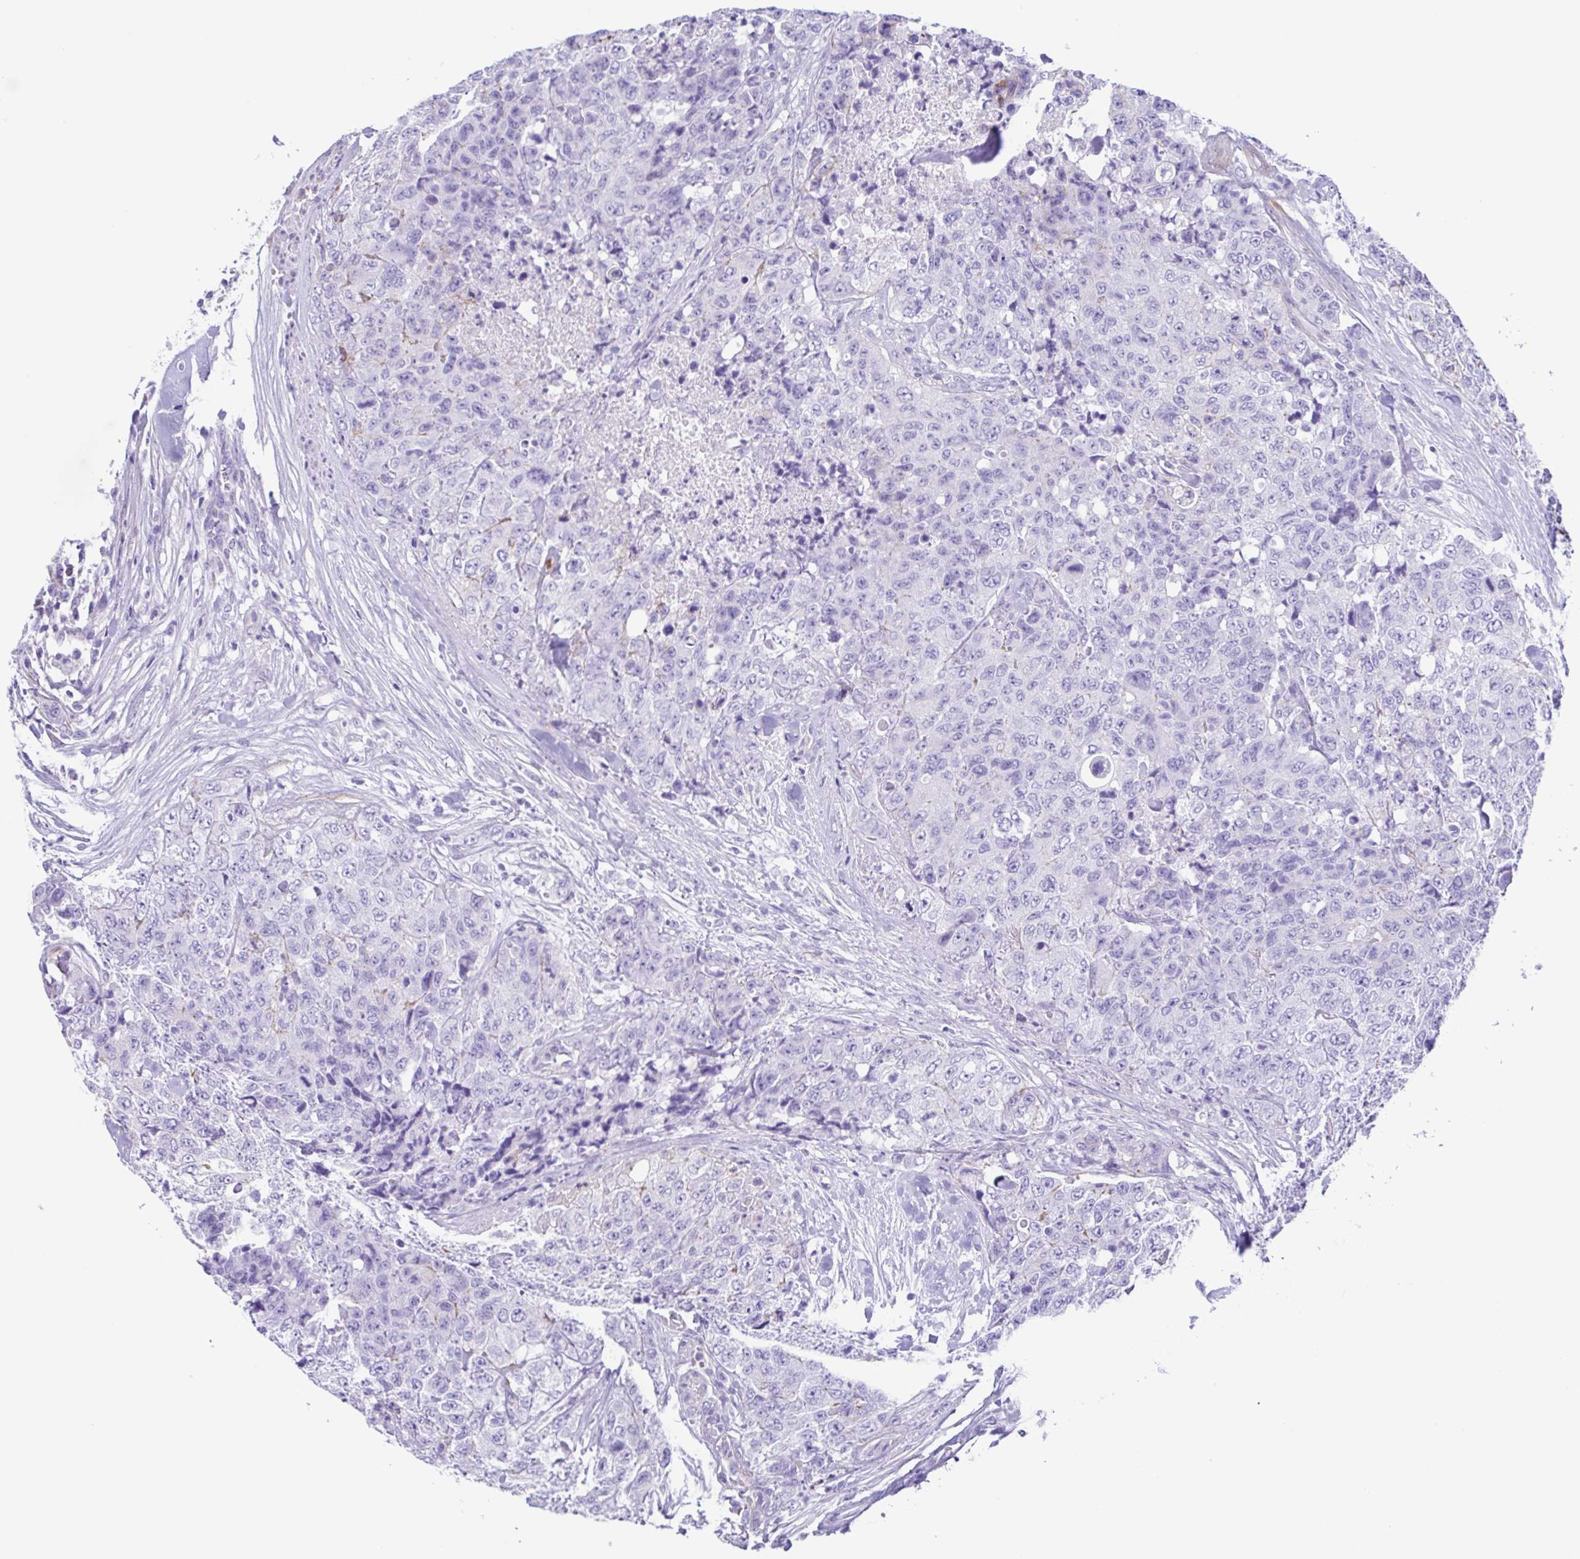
{"staining": {"intensity": "negative", "quantity": "none", "location": "none"}, "tissue": "urothelial cancer", "cell_type": "Tumor cells", "image_type": "cancer", "snomed": [{"axis": "morphology", "description": "Urothelial carcinoma, High grade"}, {"axis": "topography", "description": "Urinary bladder"}], "caption": "Immunohistochemistry (IHC) histopathology image of neoplastic tissue: urothelial cancer stained with DAB (3,3'-diaminobenzidine) reveals no significant protein staining in tumor cells.", "gene": "CYP11B1", "patient": {"sex": "female", "age": 78}}